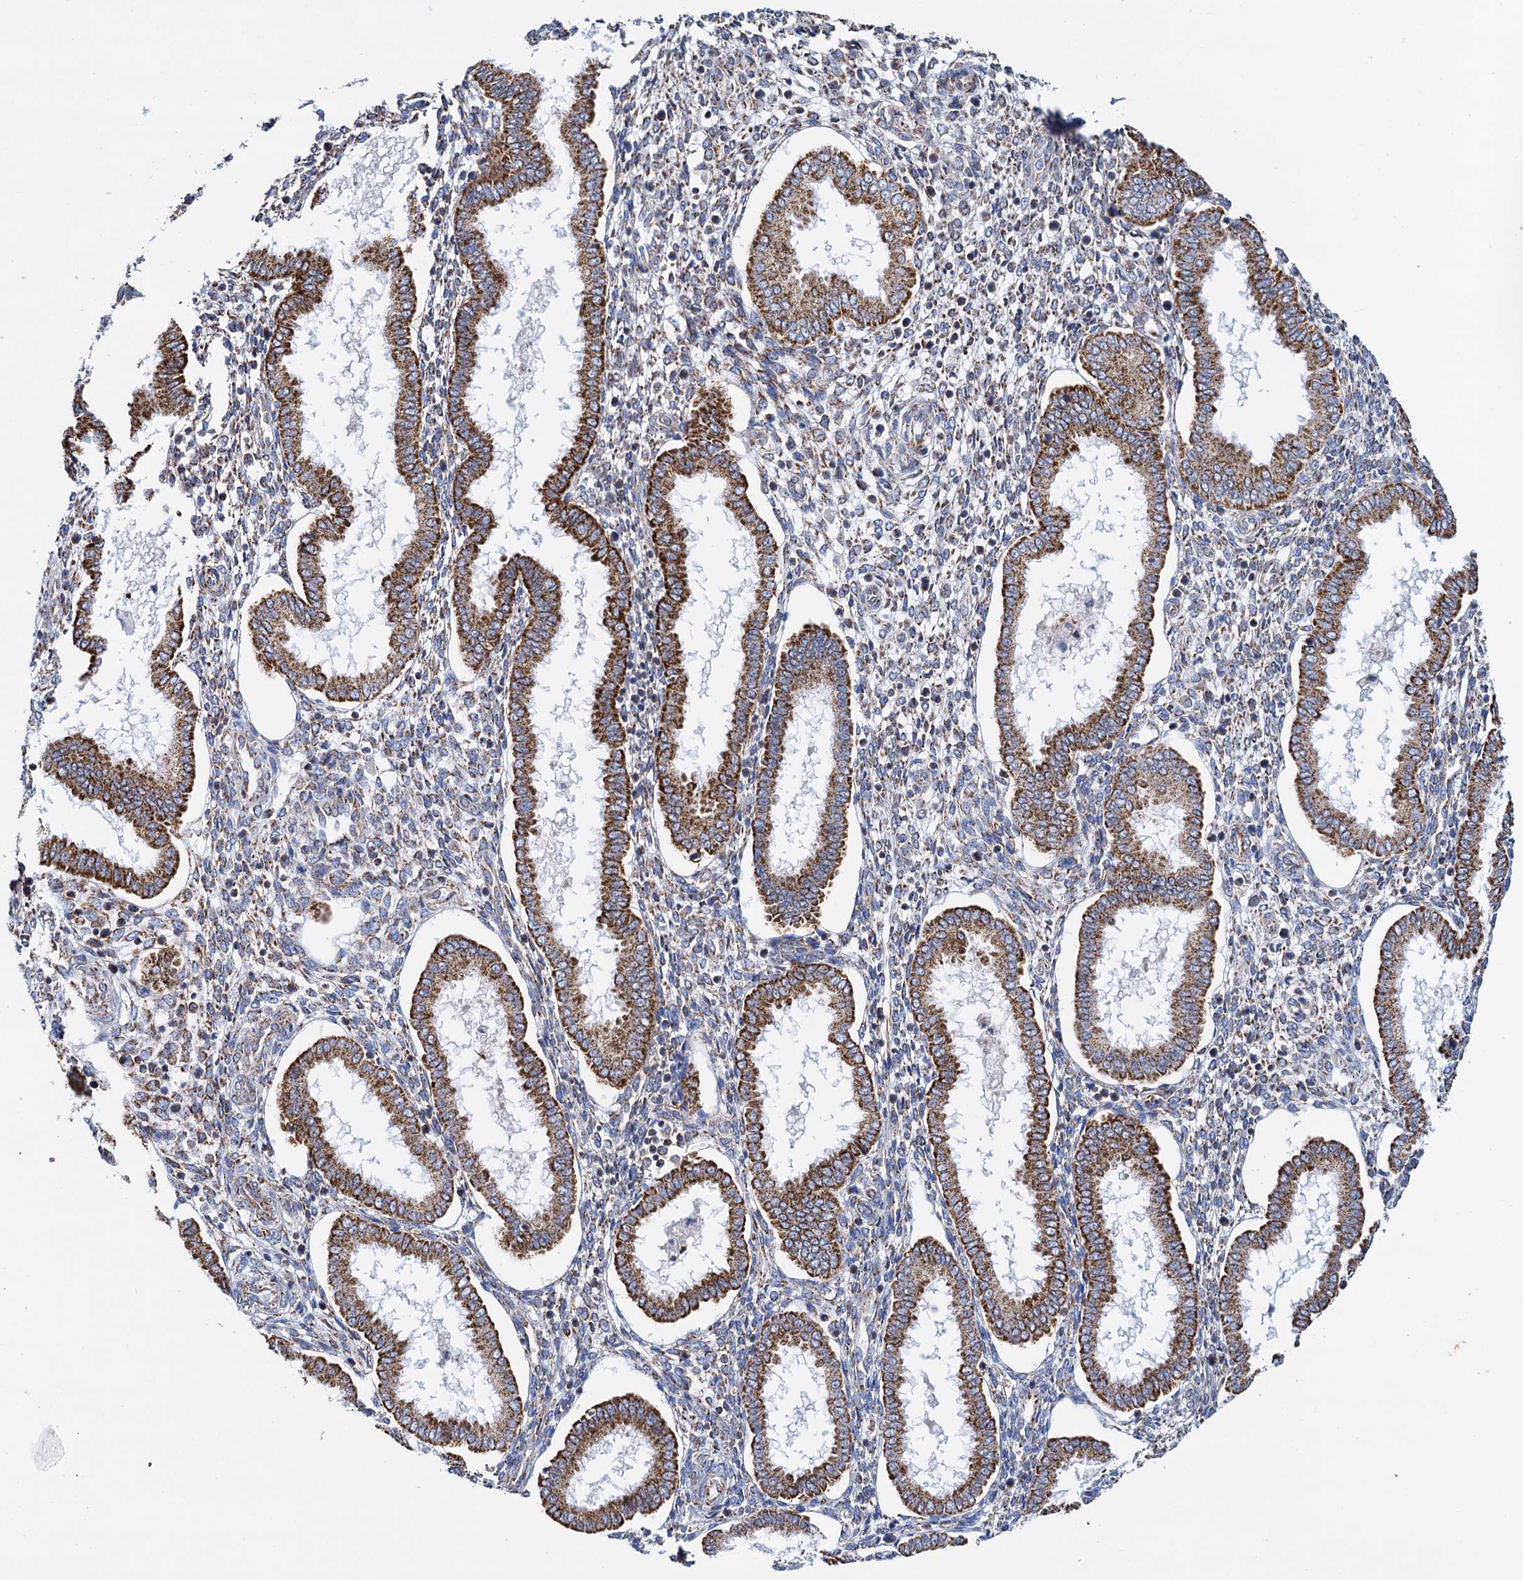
{"staining": {"intensity": "moderate", "quantity": "<25%", "location": "cytoplasmic/membranous"}, "tissue": "endometrium", "cell_type": "Cells in endometrial stroma", "image_type": "normal", "snomed": [{"axis": "morphology", "description": "Normal tissue, NOS"}, {"axis": "topography", "description": "Endometrium"}], "caption": "Moderate cytoplasmic/membranous expression for a protein is identified in approximately <25% of cells in endometrial stroma of normal endometrium using immunohistochemistry.", "gene": "C2CD3", "patient": {"sex": "female", "age": 24}}